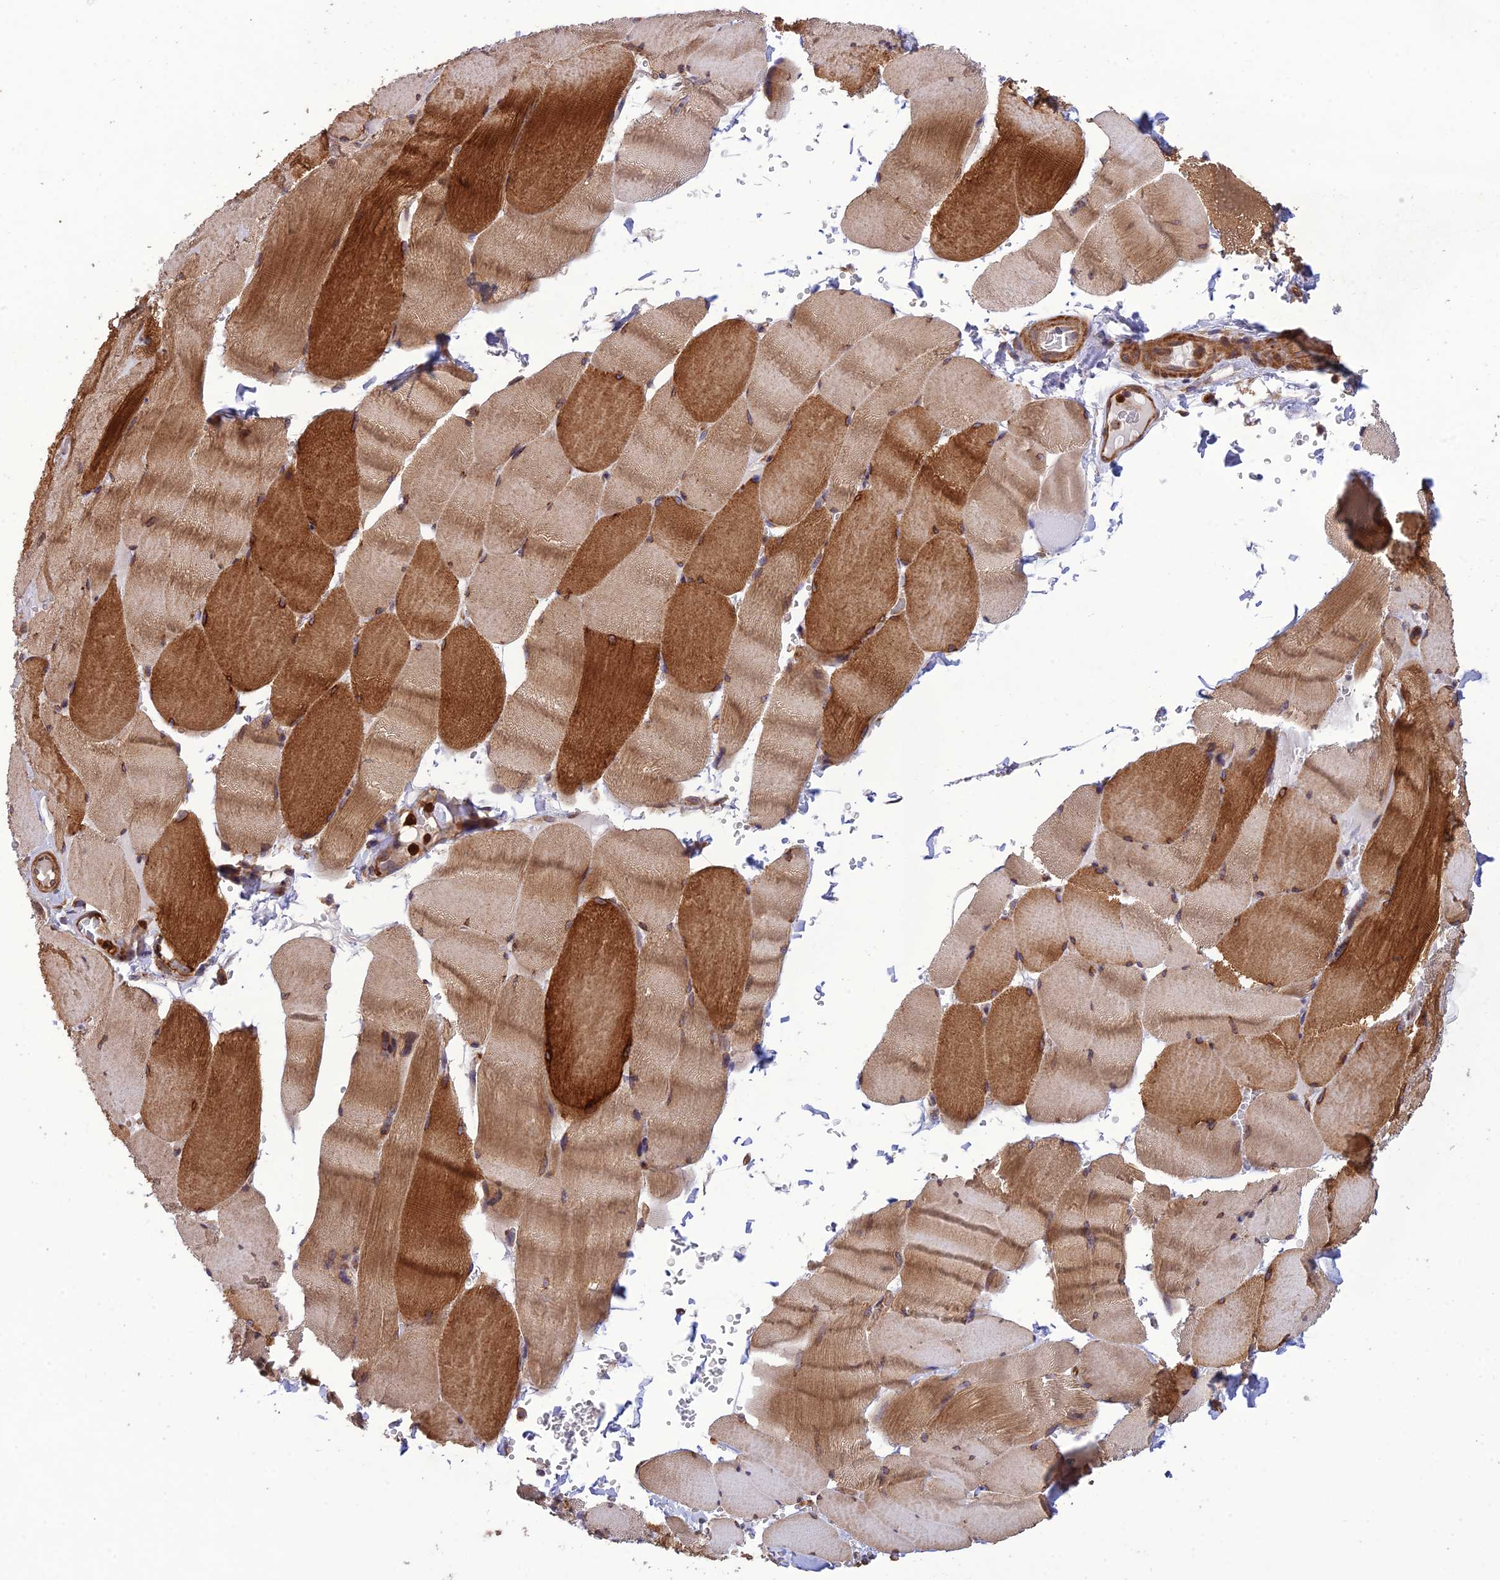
{"staining": {"intensity": "moderate", "quantity": ">75%", "location": "cytoplasmic/membranous"}, "tissue": "skeletal muscle", "cell_type": "Myocytes", "image_type": "normal", "snomed": [{"axis": "morphology", "description": "Normal tissue, NOS"}, {"axis": "topography", "description": "Skeletal muscle"}, {"axis": "topography", "description": "Head-Neck"}], "caption": "Immunohistochemistry (IHC) image of benign skeletal muscle stained for a protein (brown), which reveals medium levels of moderate cytoplasmic/membranous expression in approximately >75% of myocytes.", "gene": "TMEM131L", "patient": {"sex": "male", "age": 66}}